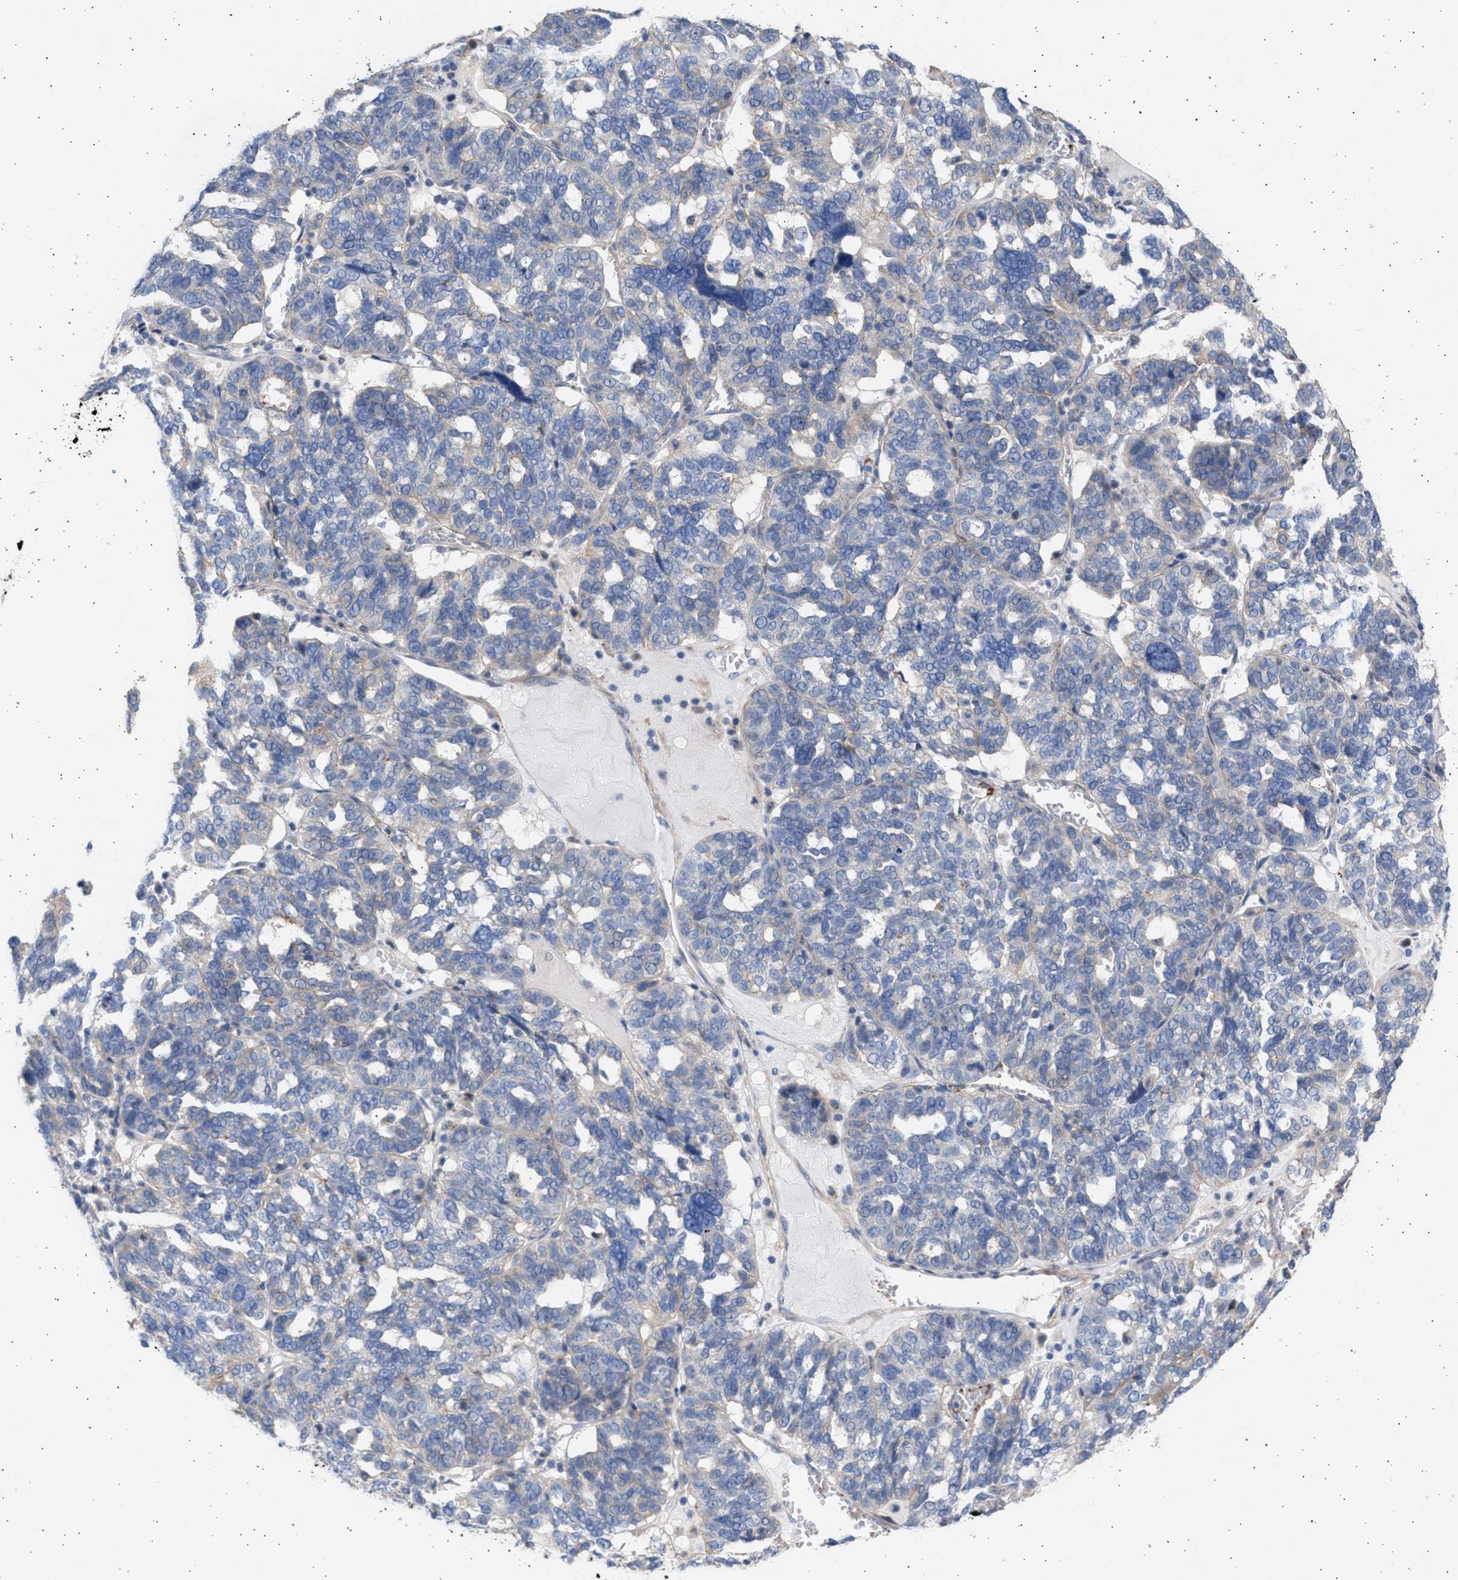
{"staining": {"intensity": "negative", "quantity": "none", "location": "none"}, "tissue": "ovarian cancer", "cell_type": "Tumor cells", "image_type": "cancer", "snomed": [{"axis": "morphology", "description": "Cystadenocarcinoma, serous, NOS"}, {"axis": "topography", "description": "Ovary"}], "caption": "Tumor cells are negative for brown protein staining in ovarian cancer.", "gene": "NBR1", "patient": {"sex": "female", "age": 59}}